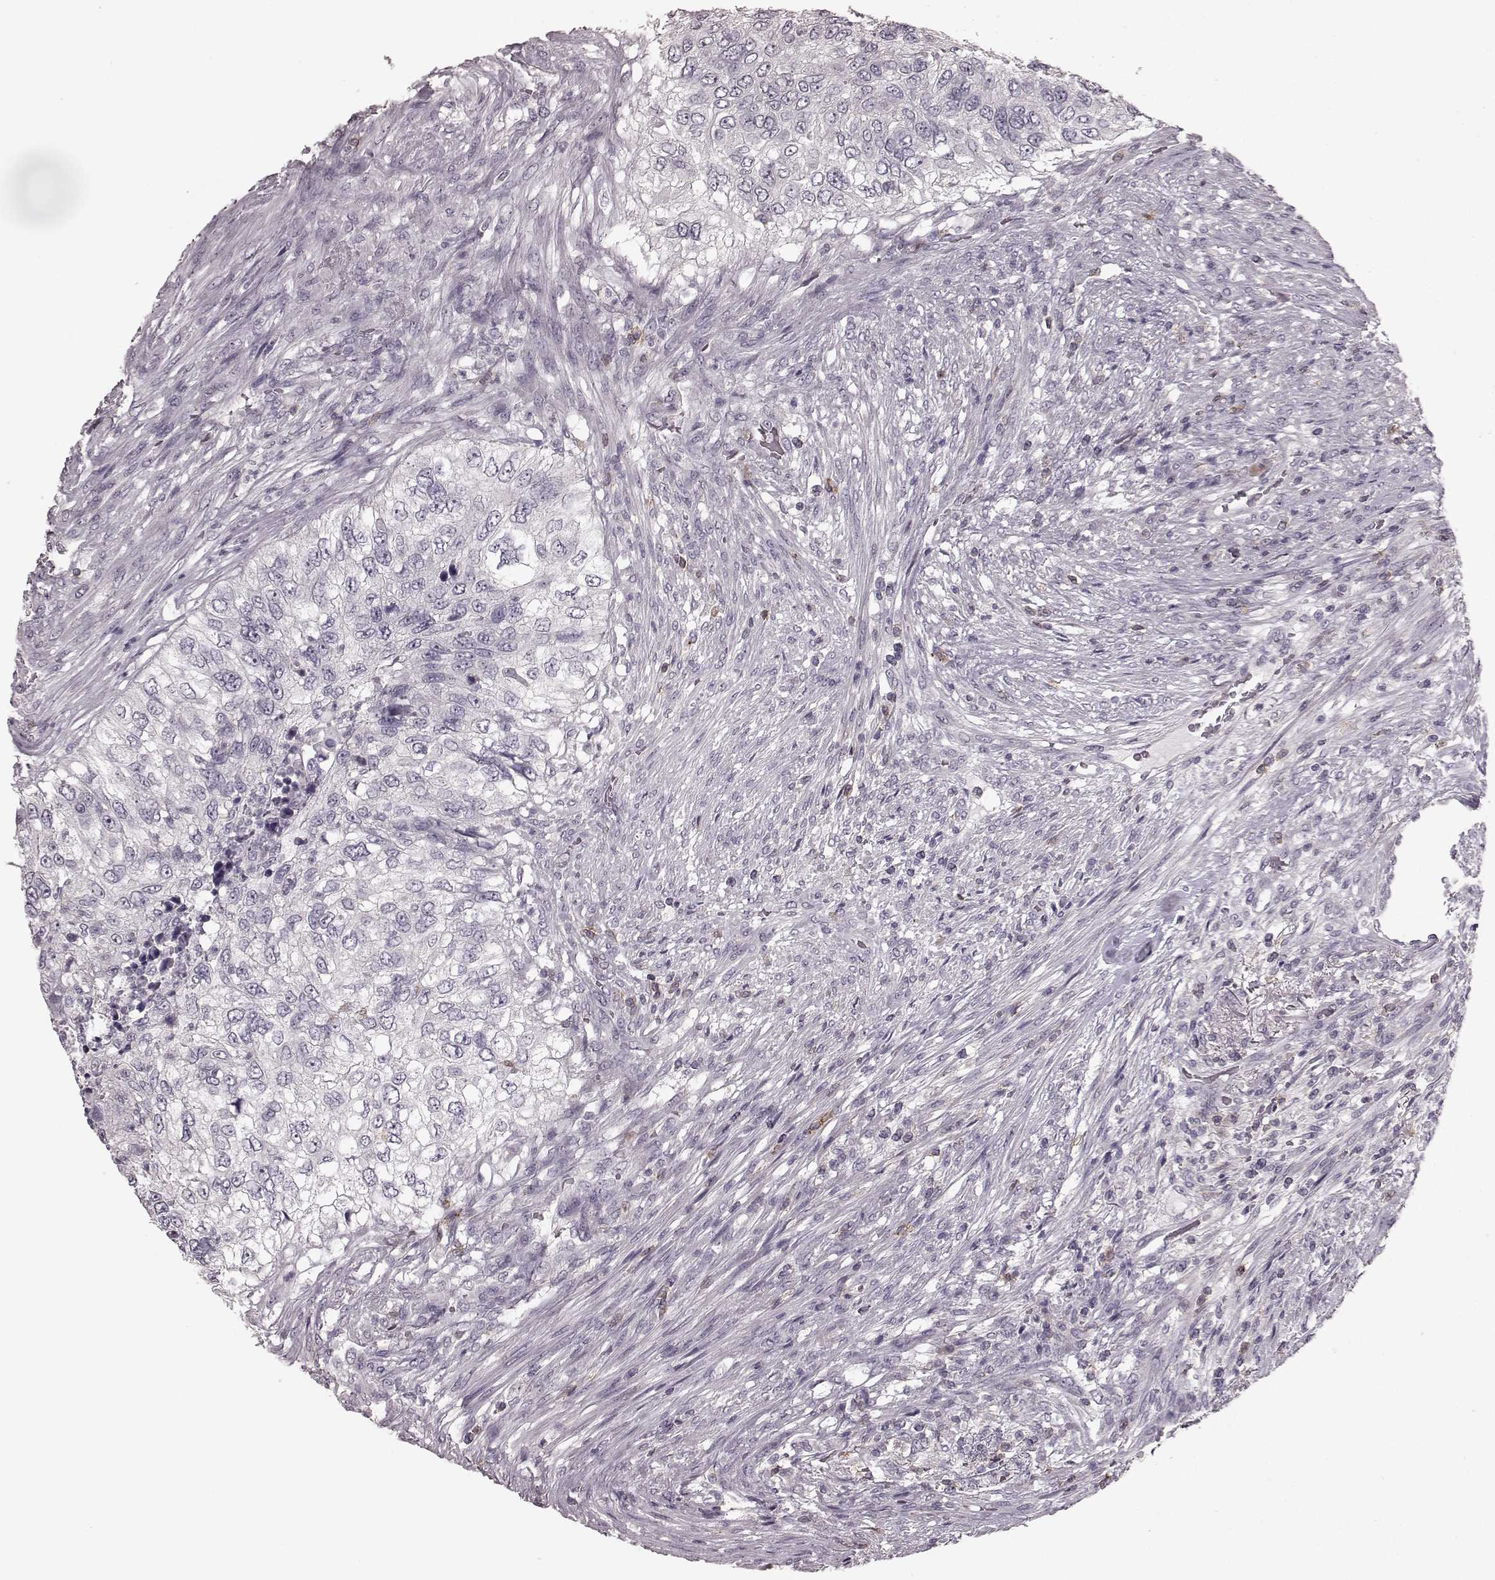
{"staining": {"intensity": "negative", "quantity": "none", "location": "none"}, "tissue": "urothelial cancer", "cell_type": "Tumor cells", "image_type": "cancer", "snomed": [{"axis": "morphology", "description": "Urothelial carcinoma, High grade"}, {"axis": "topography", "description": "Urinary bladder"}], "caption": "Human urothelial cancer stained for a protein using immunohistochemistry shows no expression in tumor cells.", "gene": "CD28", "patient": {"sex": "female", "age": 60}}